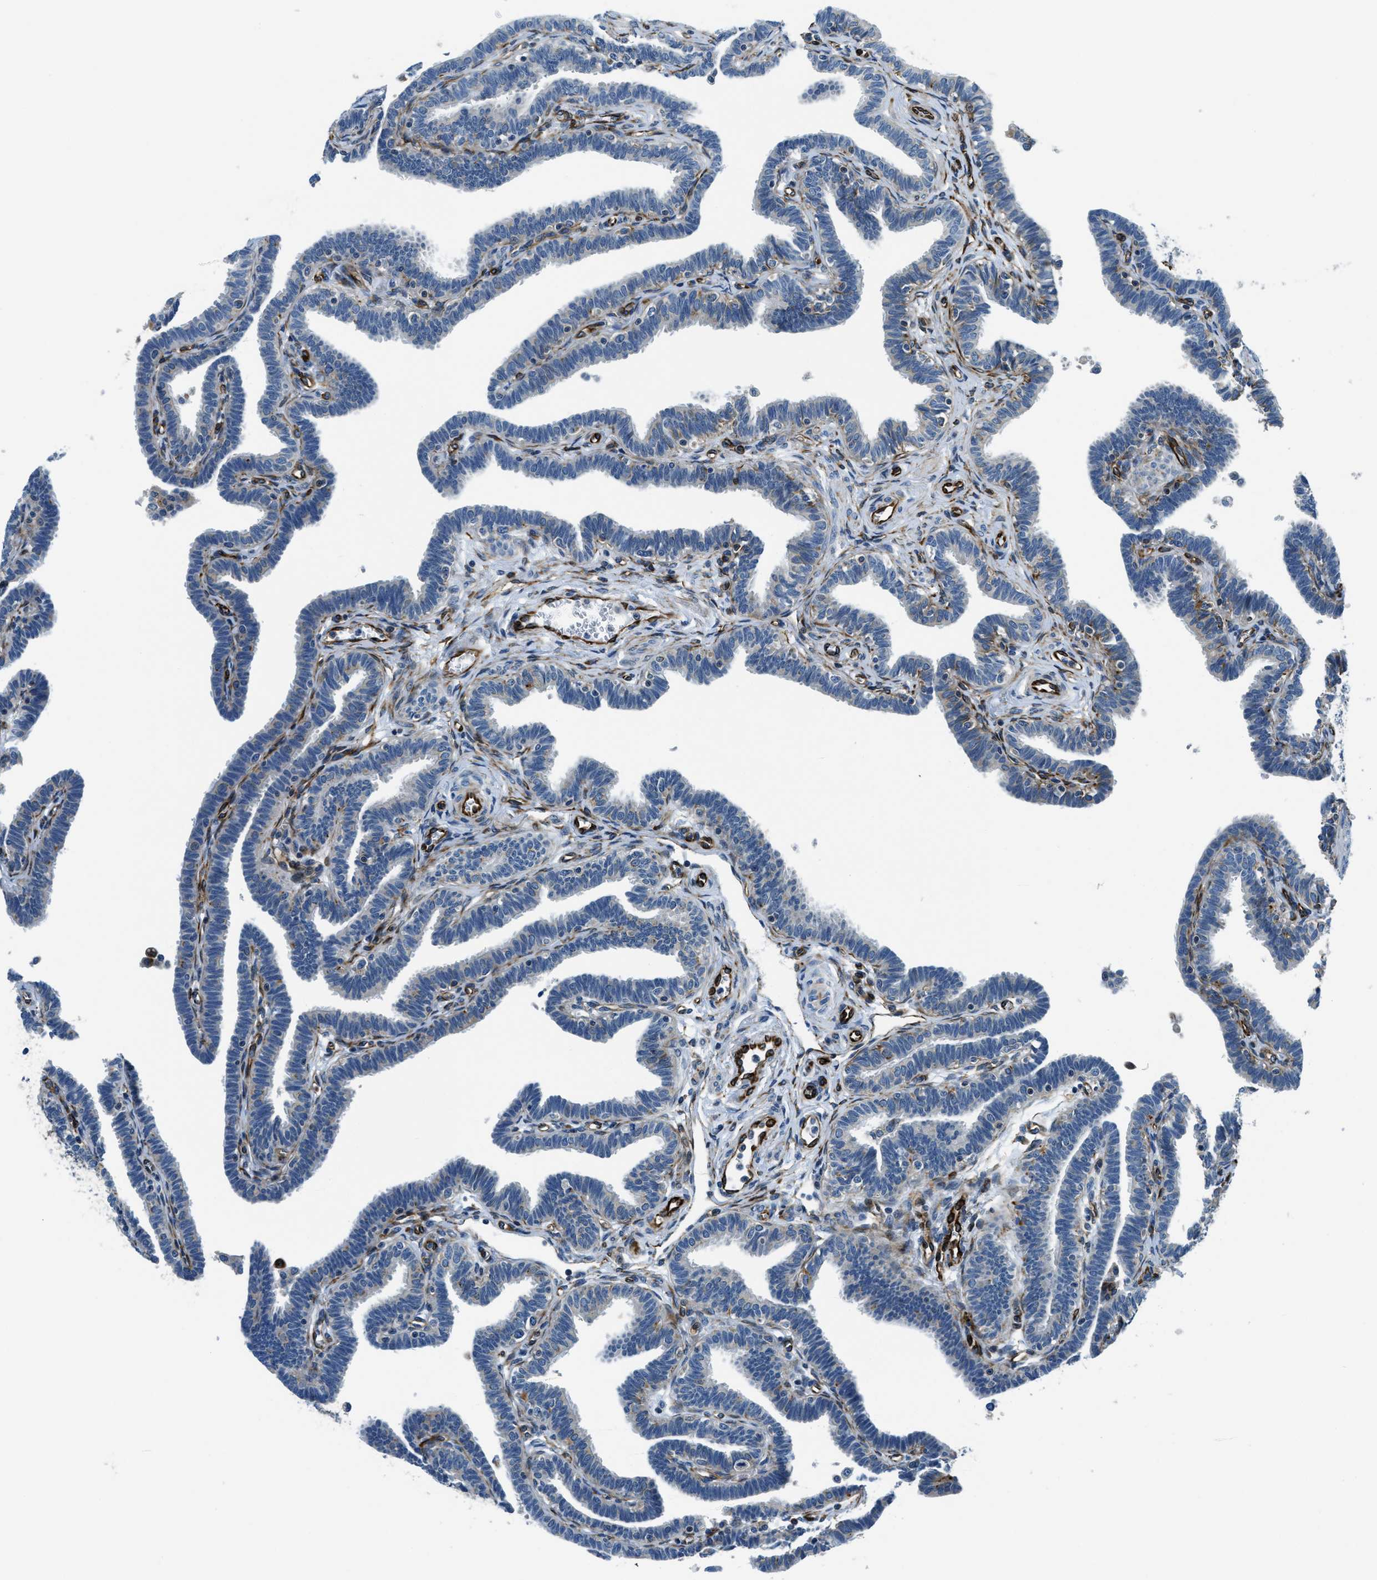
{"staining": {"intensity": "negative", "quantity": "none", "location": "none"}, "tissue": "fallopian tube", "cell_type": "Glandular cells", "image_type": "normal", "snomed": [{"axis": "morphology", "description": "Normal tissue, NOS"}, {"axis": "topography", "description": "Fallopian tube"}, {"axis": "topography", "description": "Ovary"}], "caption": "Protein analysis of normal fallopian tube exhibits no significant positivity in glandular cells.", "gene": "GNS", "patient": {"sex": "female", "age": 23}}